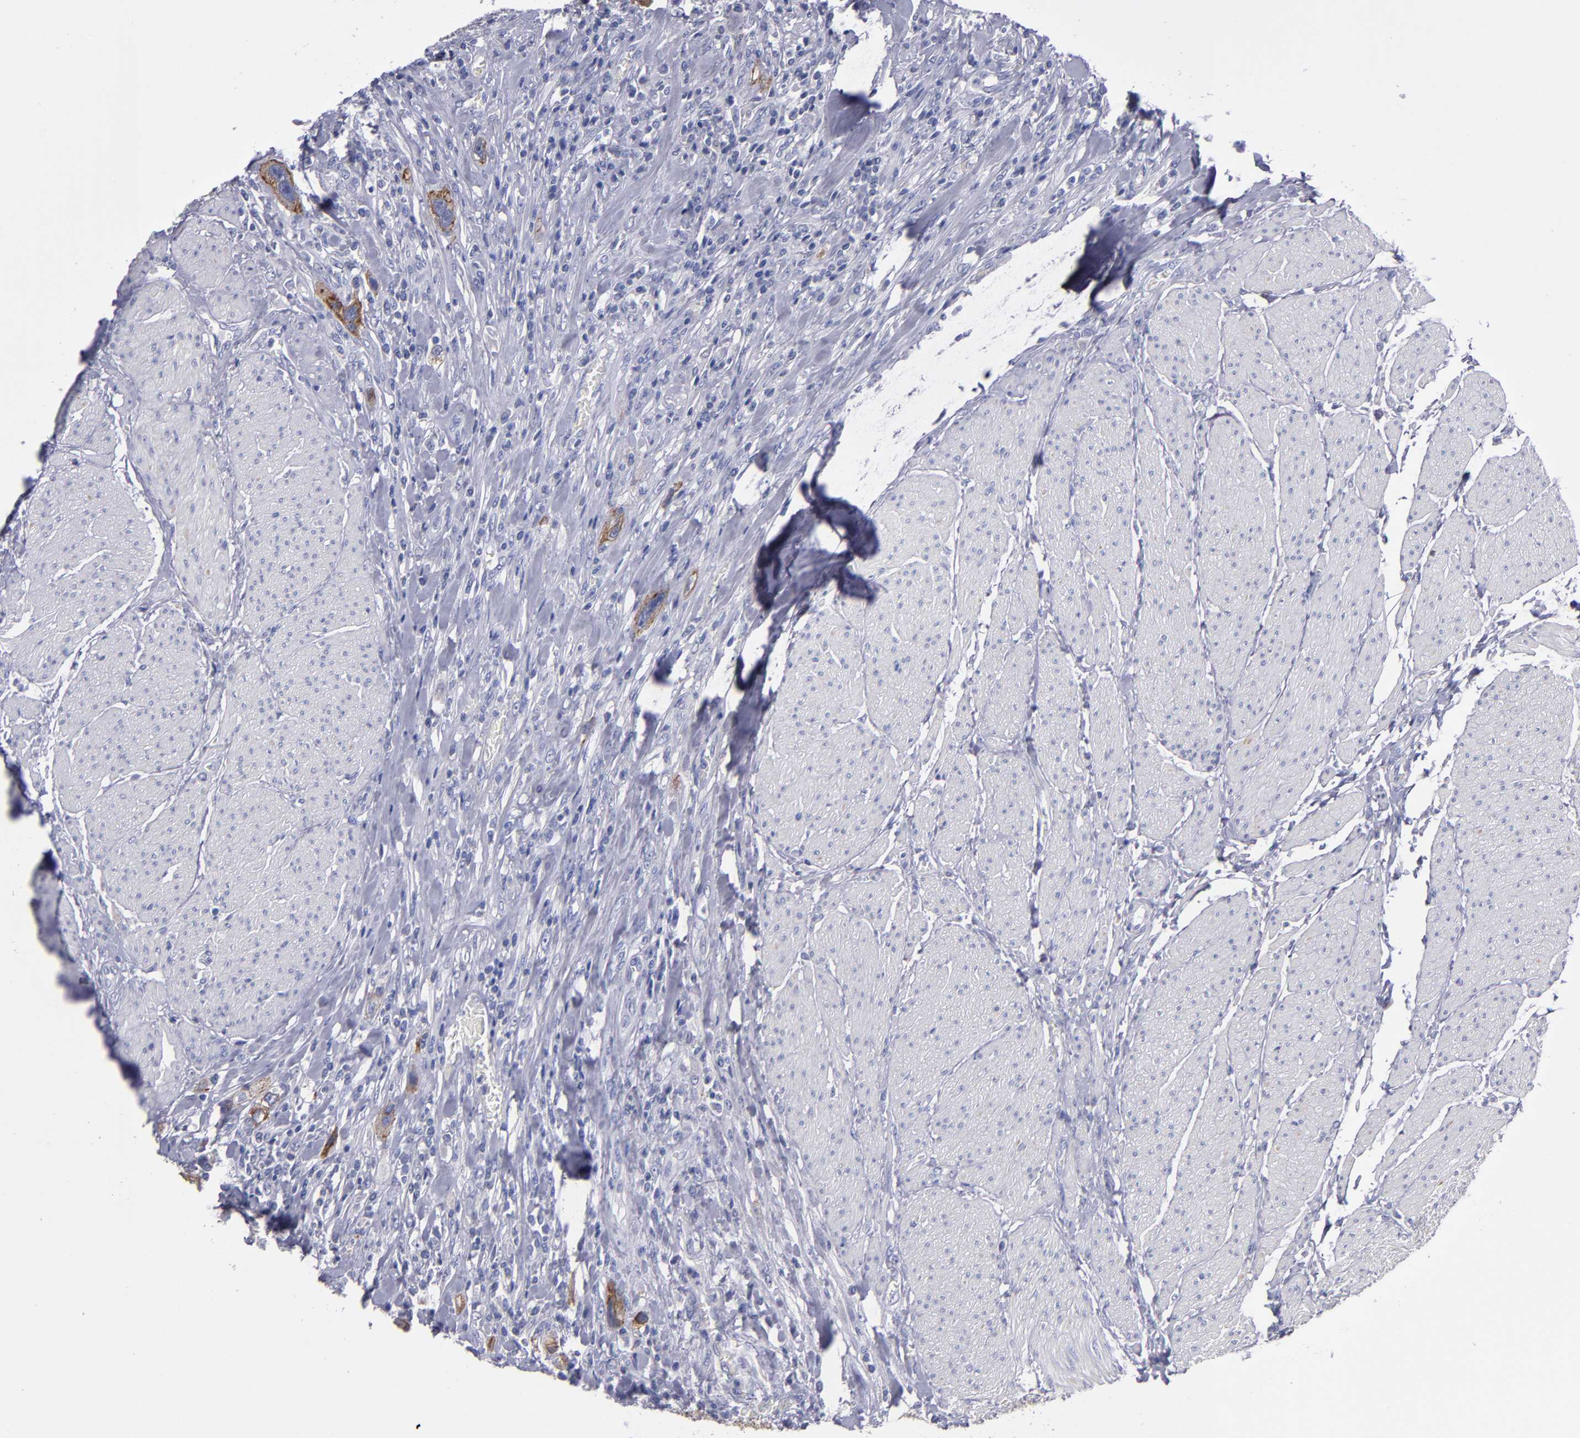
{"staining": {"intensity": "moderate", "quantity": ">75%", "location": "cytoplasmic/membranous"}, "tissue": "urothelial cancer", "cell_type": "Tumor cells", "image_type": "cancer", "snomed": [{"axis": "morphology", "description": "Urothelial carcinoma, High grade"}, {"axis": "topography", "description": "Urinary bladder"}], "caption": "Immunohistochemistry (IHC) of urothelial cancer displays medium levels of moderate cytoplasmic/membranous expression in about >75% of tumor cells.", "gene": "CDH3", "patient": {"sex": "male", "age": 50}}